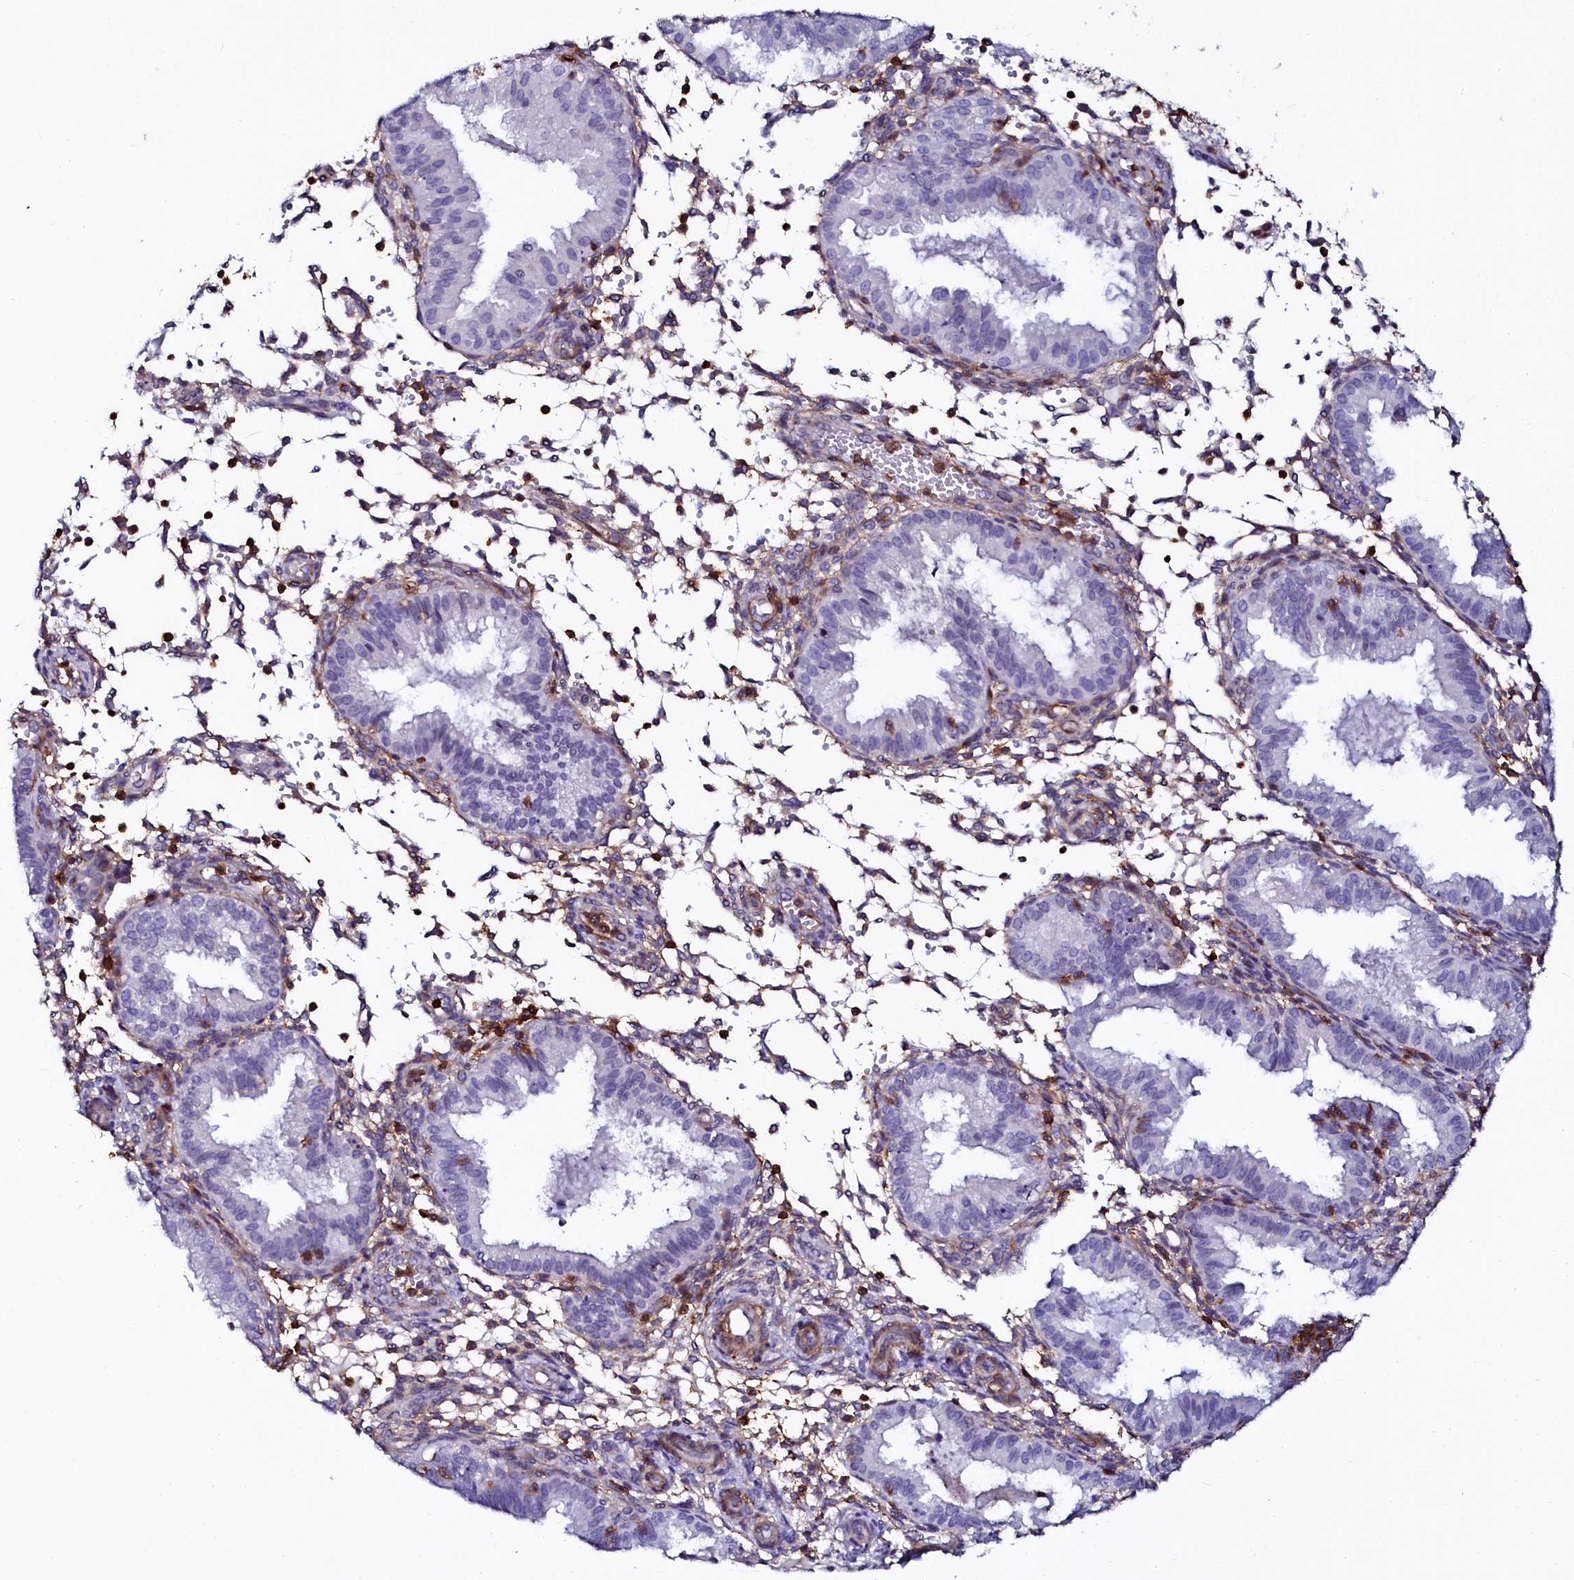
{"staining": {"intensity": "moderate", "quantity": ">75%", "location": "cytoplasmic/membranous"}, "tissue": "endometrium", "cell_type": "Cells in endometrial stroma", "image_type": "normal", "snomed": [{"axis": "morphology", "description": "Normal tissue, NOS"}, {"axis": "topography", "description": "Endometrium"}], "caption": "A brown stain labels moderate cytoplasmic/membranous staining of a protein in cells in endometrial stroma of unremarkable human endometrium.", "gene": "AAAS", "patient": {"sex": "female", "age": 33}}